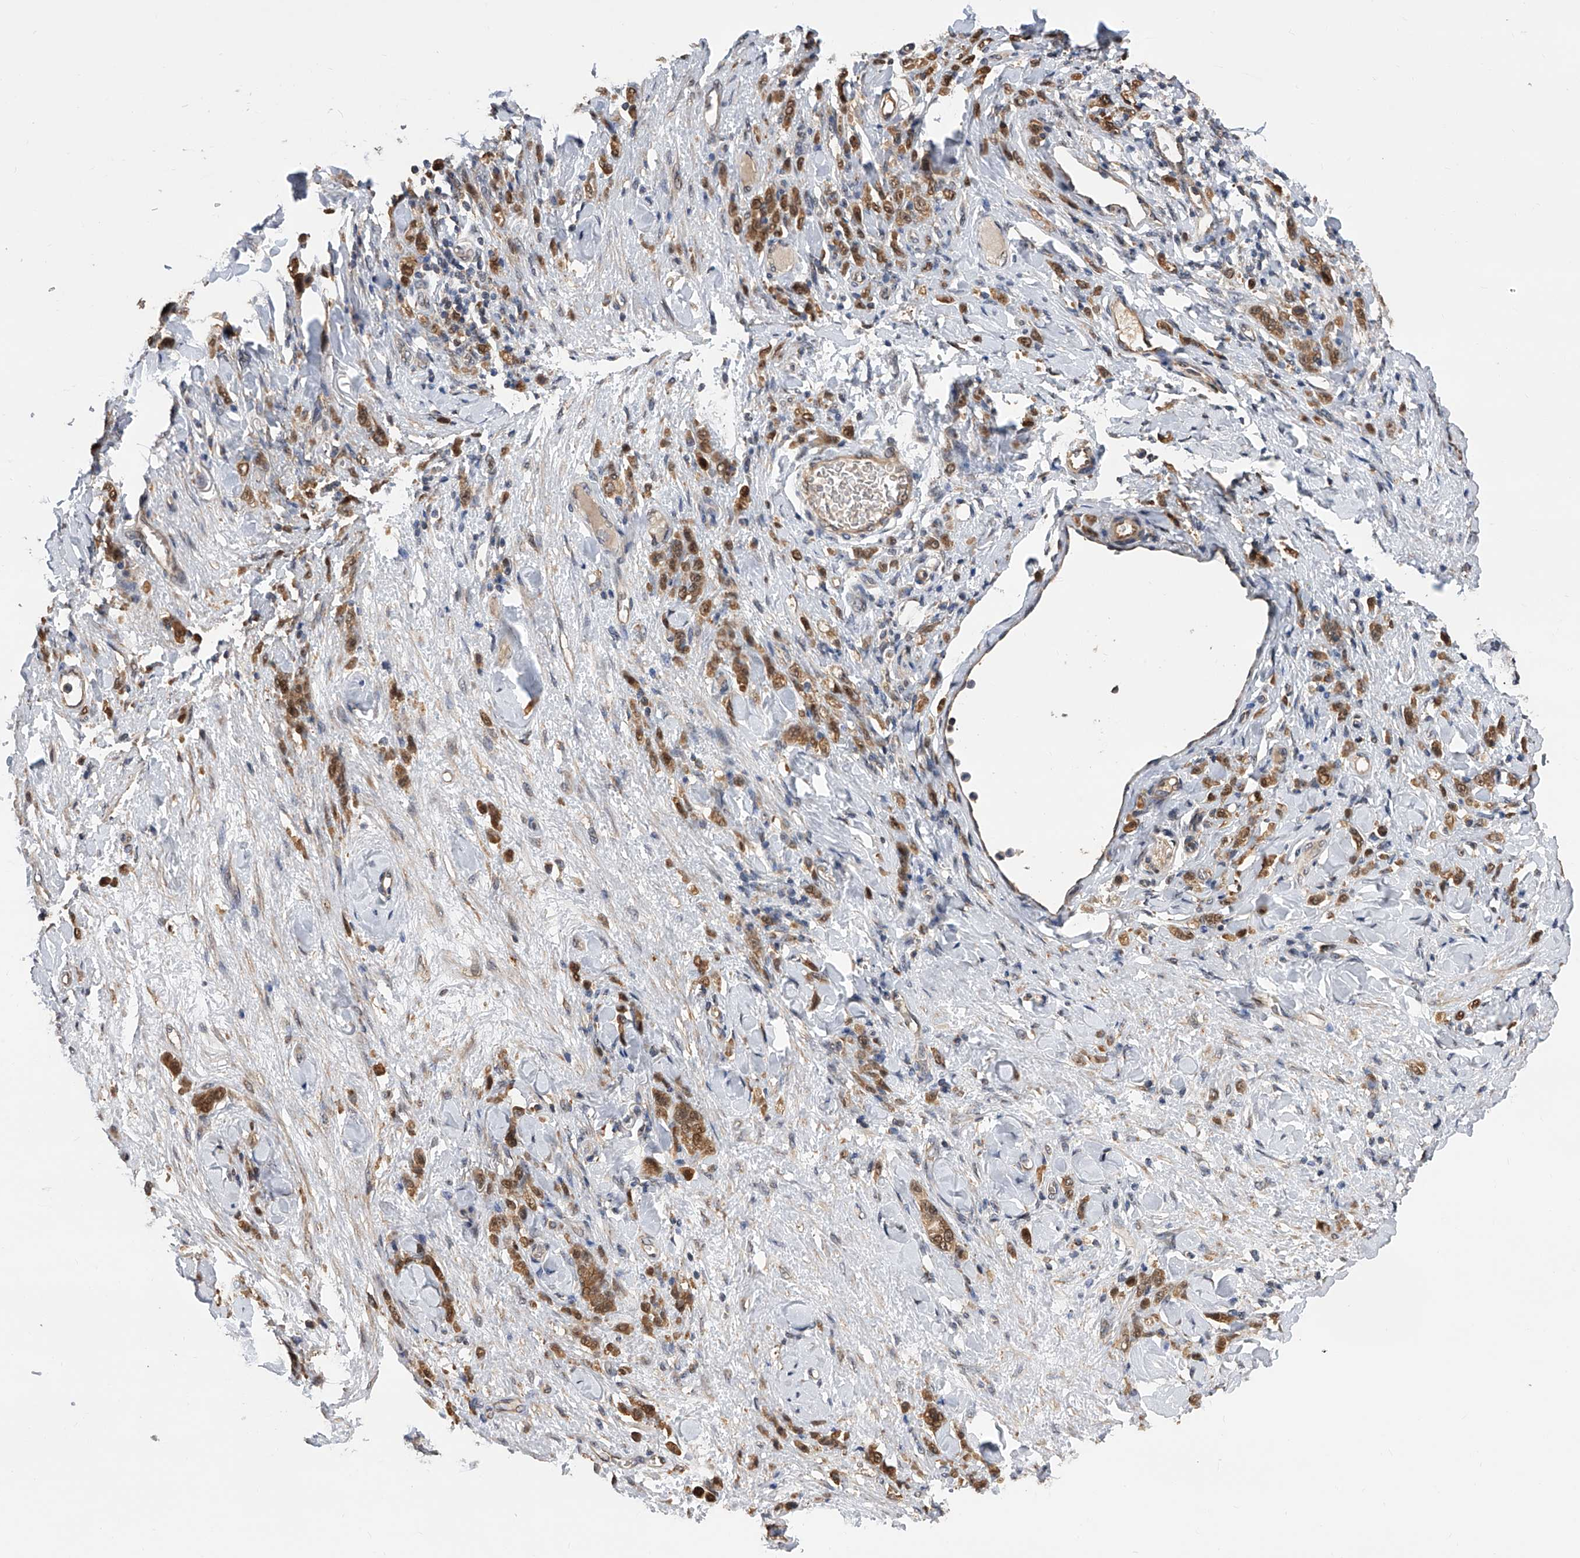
{"staining": {"intensity": "moderate", "quantity": ">75%", "location": "cytoplasmic/membranous"}, "tissue": "stomach cancer", "cell_type": "Tumor cells", "image_type": "cancer", "snomed": [{"axis": "morphology", "description": "Normal tissue, NOS"}, {"axis": "morphology", "description": "Adenocarcinoma, NOS"}, {"axis": "topography", "description": "Stomach"}], "caption": "Protein staining displays moderate cytoplasmic/membranous staining in about >75% of tumor cells in stomach adenocarcinoma. (brown staining indicates protein expression, while blue staining denotes nuclei).", "gene": "GMDS", "patient": {"sex": "male", "age": 82}}